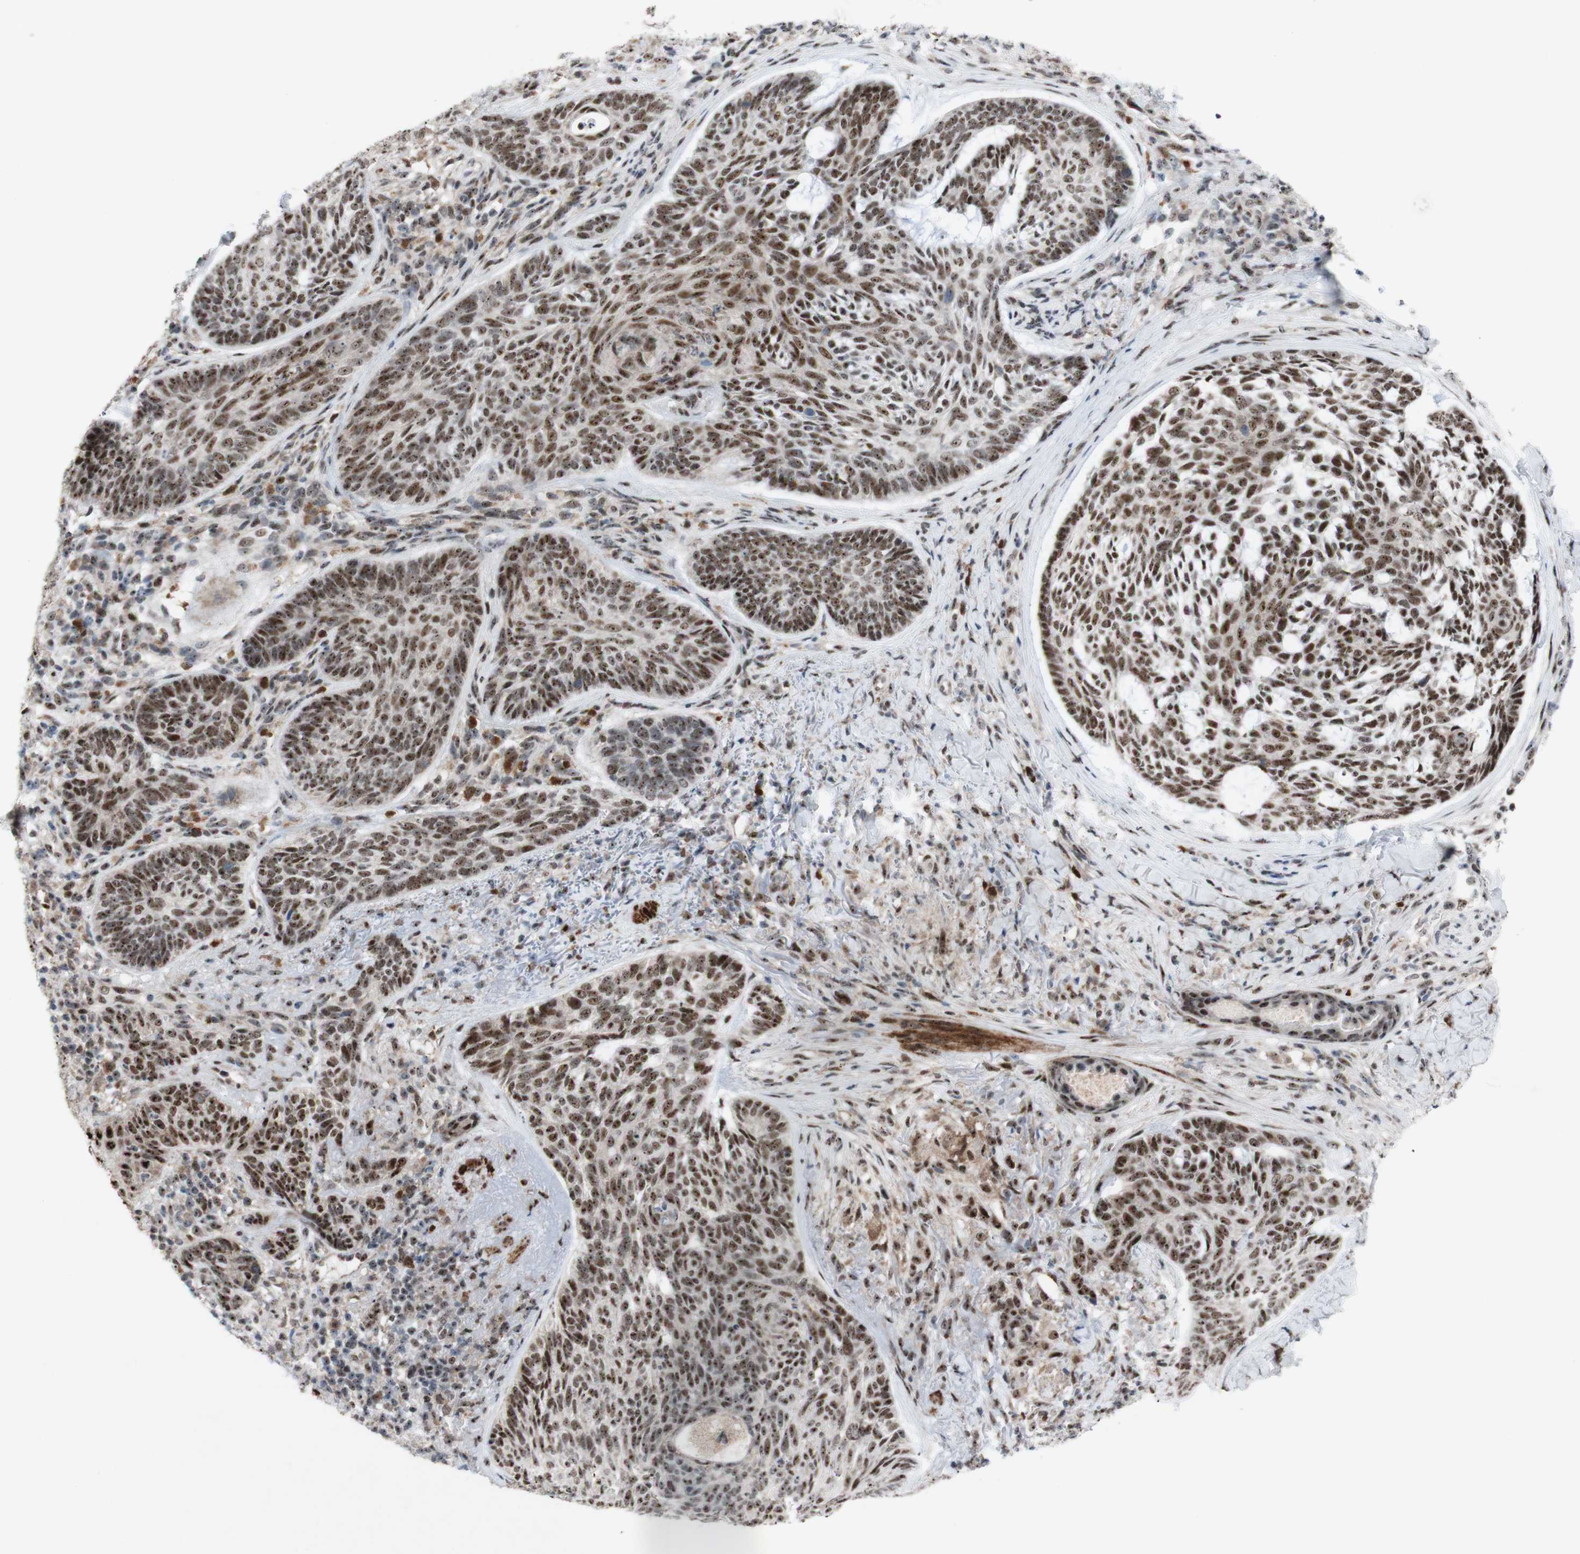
{"staining": {"intensity": "moderate", "quantity": ">75%", "location": "nuclear"}, "tissue": "skin cancer", "cell_type": "Tumor cells", "image_type": "cancer", "snomed": [{"axis": "morphology", "description": "Basal cell carcinoma"}, {"axis": "topography", "description": "Skin"}], "caption": "Immunohistochemical staining of skin cancer demonstrates moderate nuclear protein staining in about >75% of tumor cells. (DAB (3,3'-diaminobenzidine) IHC with brightfield microscopy, high magnification).", "gene": "POLR1A", "patient": {"sex": "male", "age": 43}}